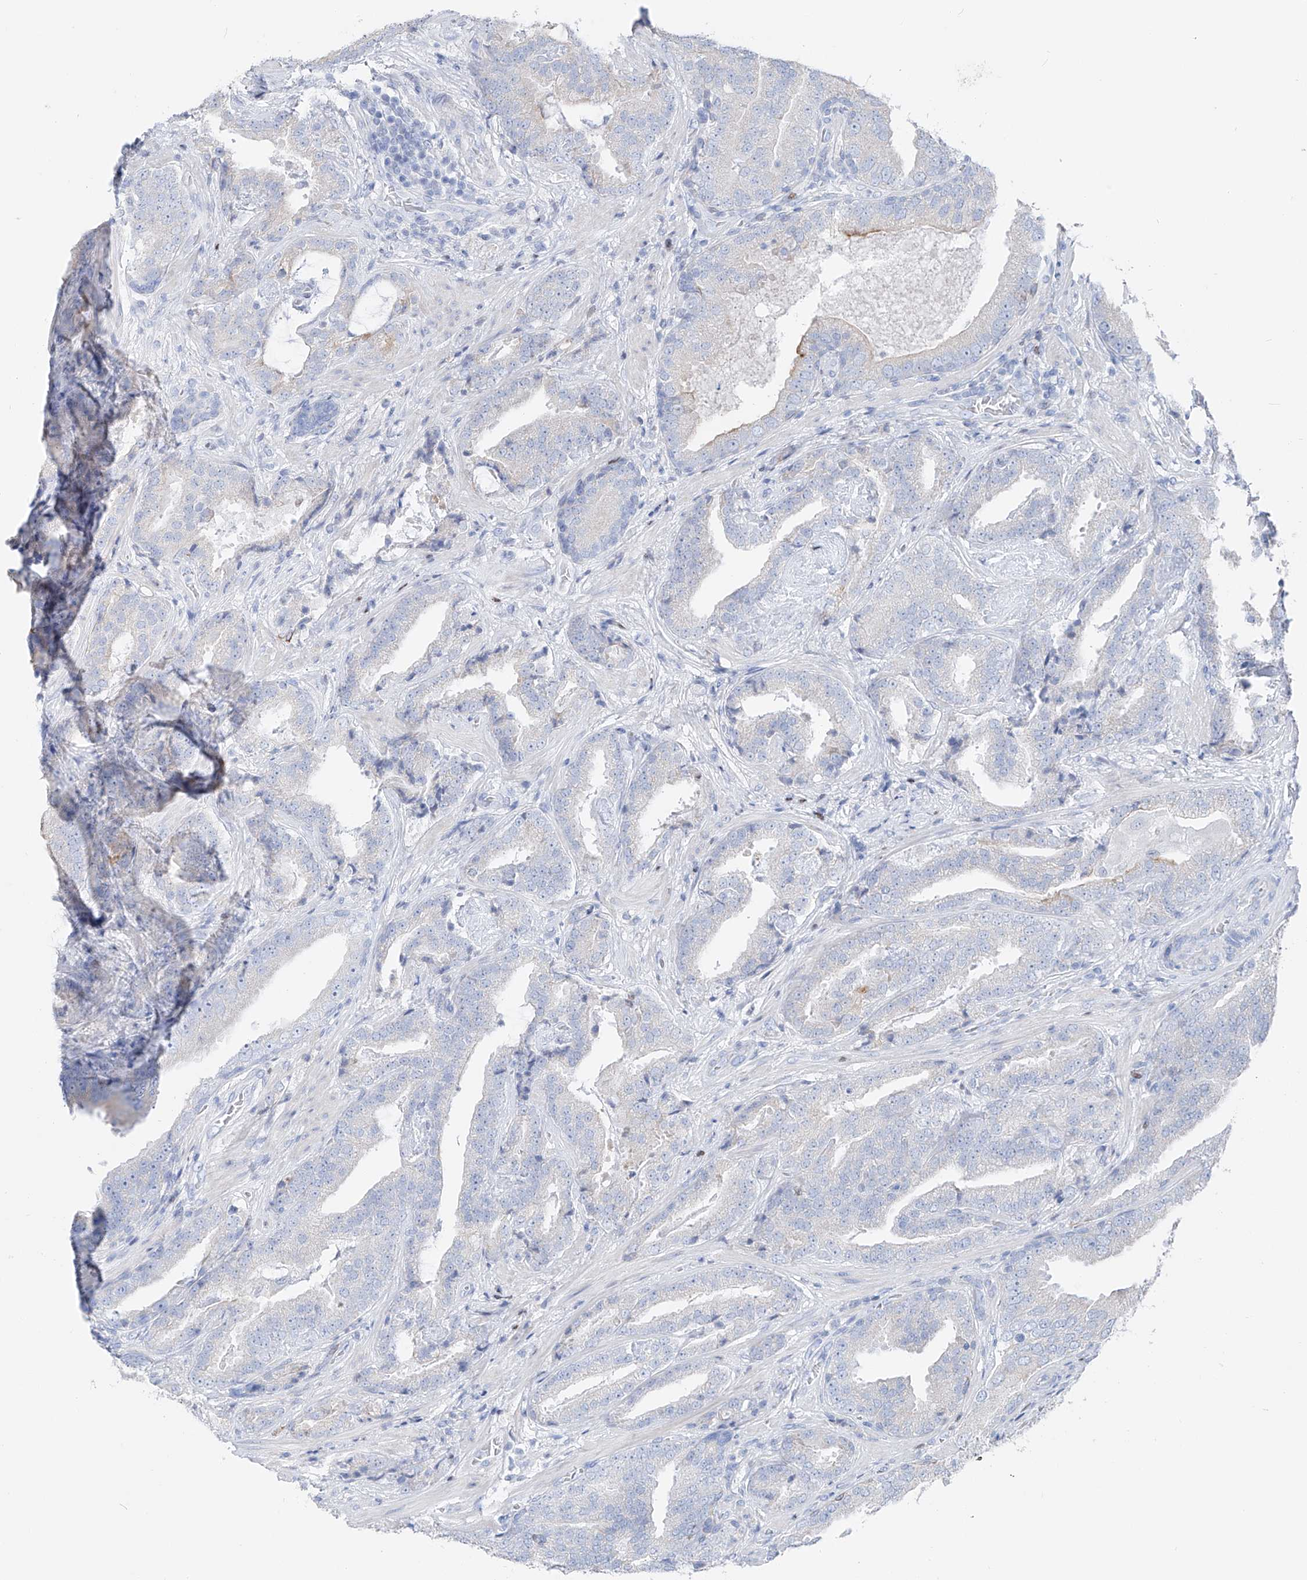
{"staining": {"intensity": "negative", "quantity": "none", "location": "none"}, "tissue": "prostate cancer", "cell_type": "Tumor cells", "image_type": "cancer", "snomed": [{"axis": "morphology", "description": "Adenocarcinoma, Low grade"}, {"axis": "topography", "description": "Prostate"}], "caption": "Prostate low-grade adenocarcinoma stained for a protein using IHC reveals no positivity tumor cells.", "gene": "FRS3", "patient": {"sex": "male", "age": 67}}